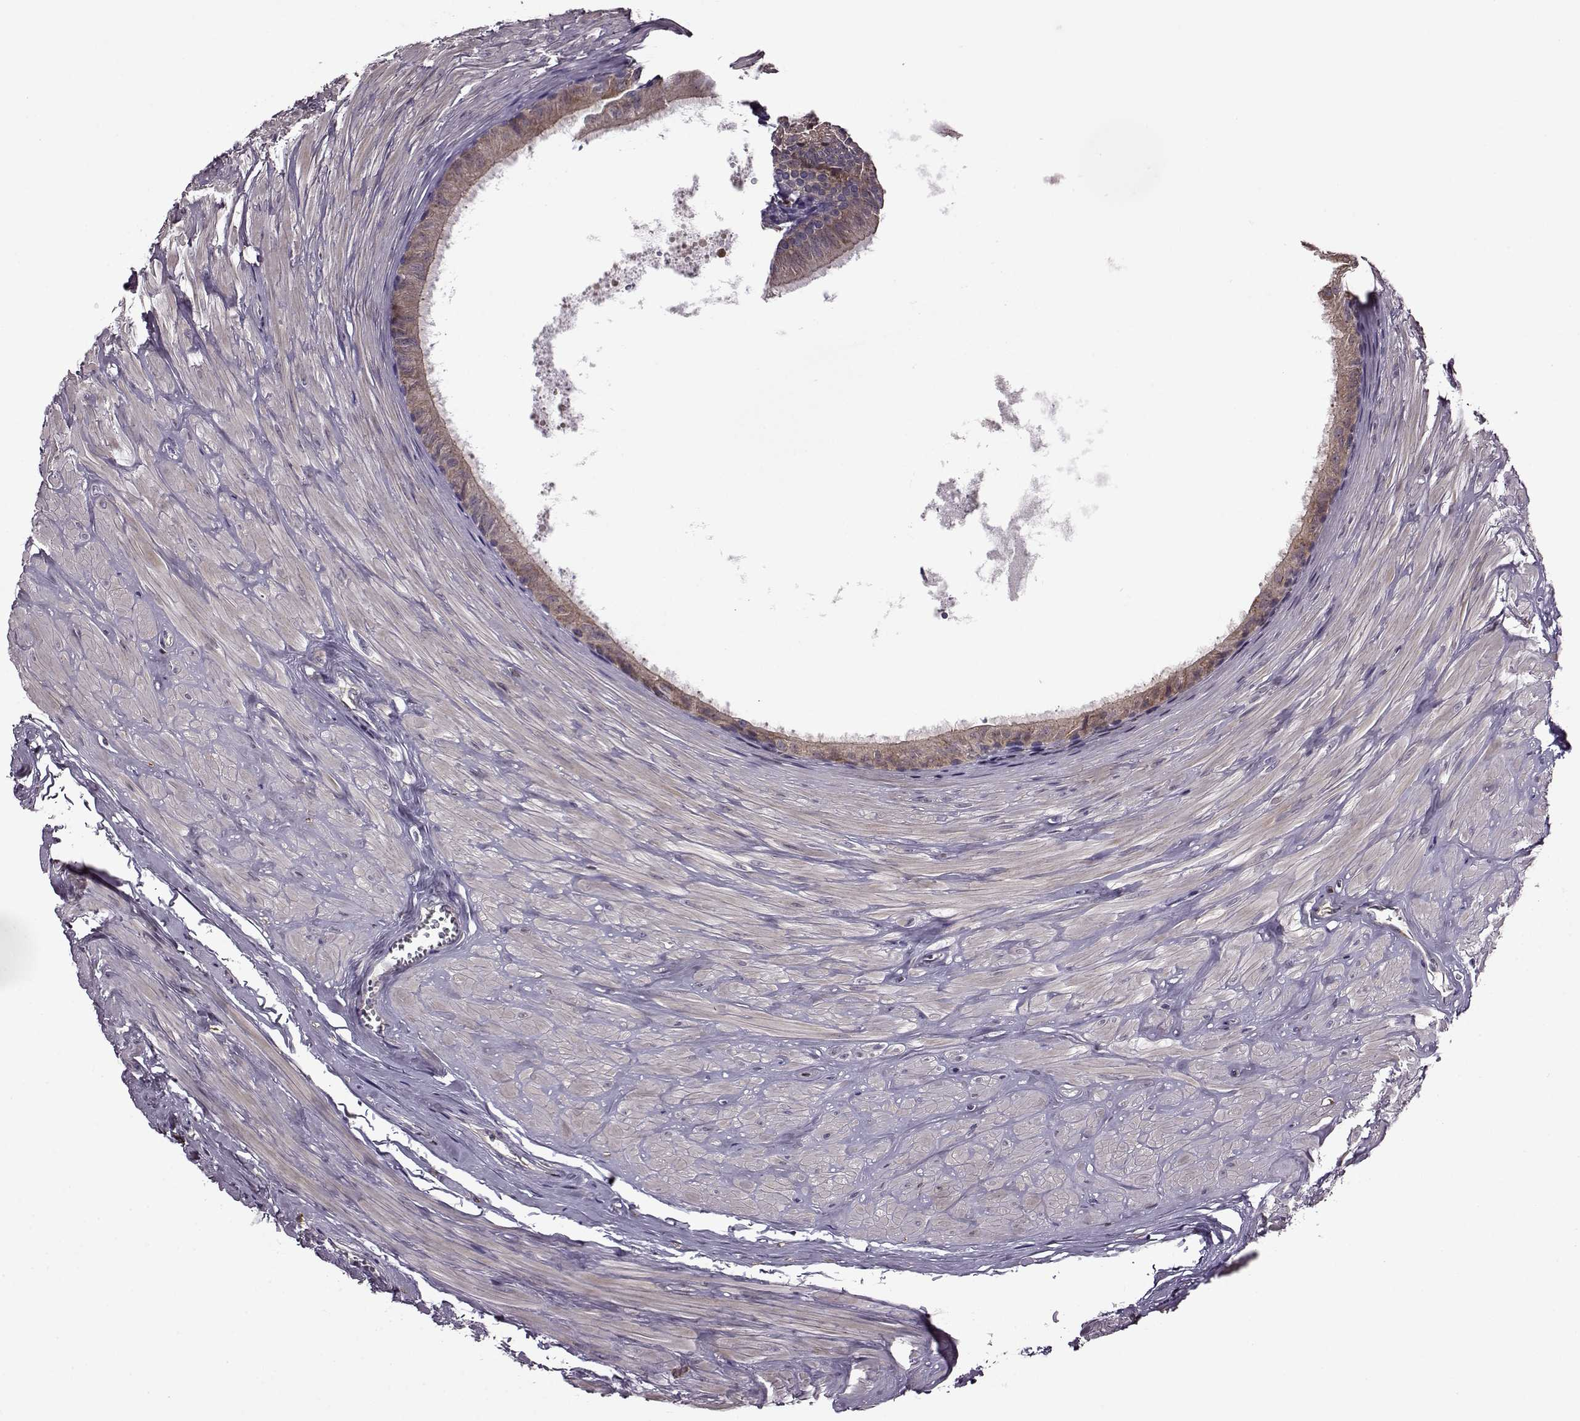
{"staining": {"intensity": "moderate", "quantity": "25%-75%", "location": "cytoplasmic/membranous"}, "tissue": "epididymis", "cell_type": "Glandular cells", "image_type": "normal", "snomed": [{"axis": "morphology", "description": "Normal tissue, NOS"}, {"axis": "topography", "description": "Epididymis"}], "caption": "A medium amount of moderate cytoplasmic/membranous expression is seen in approximately 25%-75% of glandular cells in unremarkable epididymis. (Stains: DAB in brown, nuclei in blue, Microscopy: brightfield microscopy at high magnification).", "gene": "MTSS1", "patient": {"sex": "male", "age": 37}}